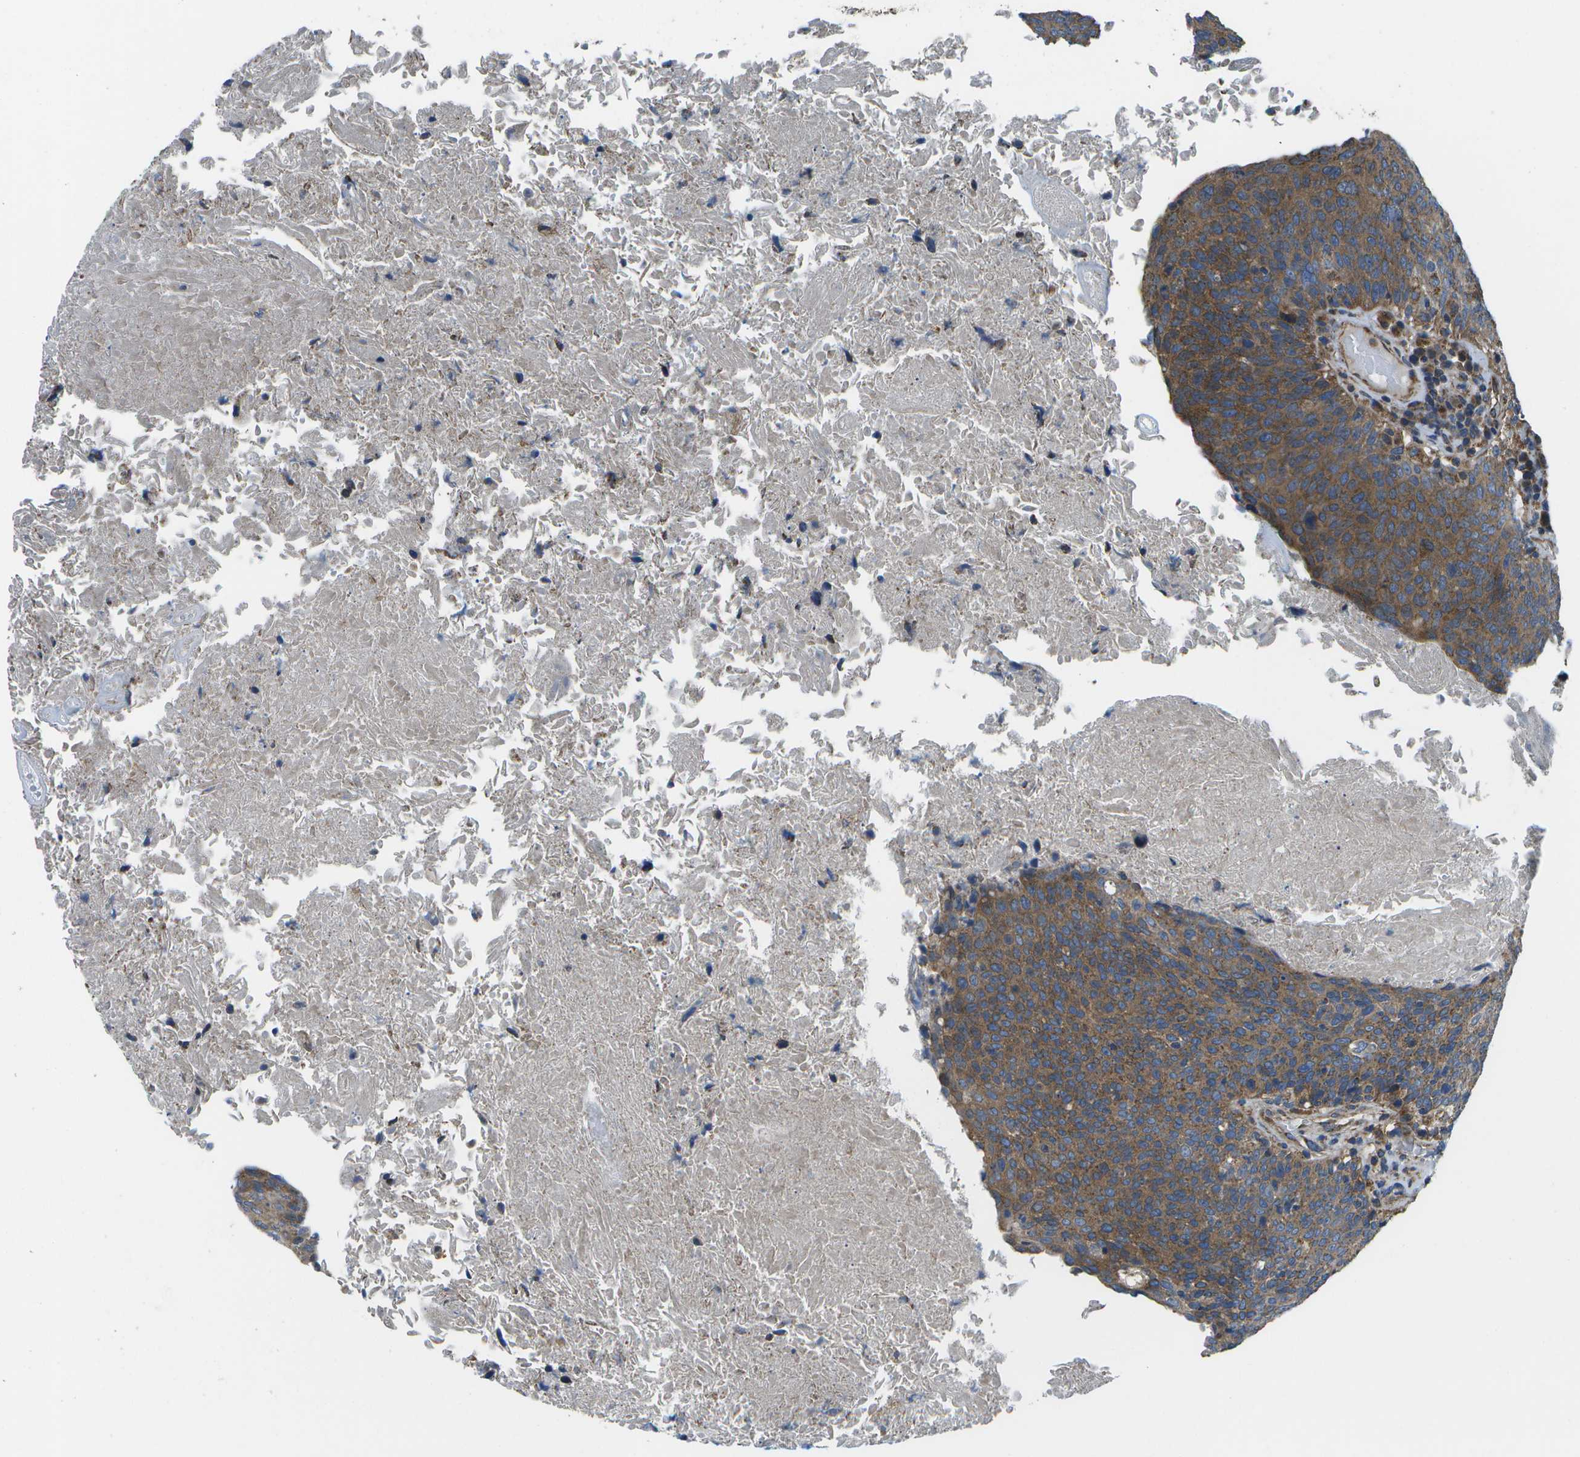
{"staining": {"intensity": "moderate", "quantity": ">75%", "location": "cytoplasmic/membranous"}, "tissue": "head and neck cancer", "cell_type": "Tumor cells", "image_type": "cancer", "snomed": [{"axis": "morphology", "description": "Squamous cell carcinoma, NOS"}, {"axis": "morphology", "description": "Squamous cell carcinoma, metastatic, NOS"}, {"axis": "topography", "description": "Lymph node"}, {"axis": "topography", "description": "Head-Neck"}], "caption": "High-power microscopy captured an immunohistochemistry (IHC) image of head and neck cancer, revealing moderate cytoplasmic/membranous expression in about >75% of tumor cells. (Brightfield microscopy of DAB IHC at high magnification).", "gene": "MVK", "patient": {"sex": "male", "age": 62}}